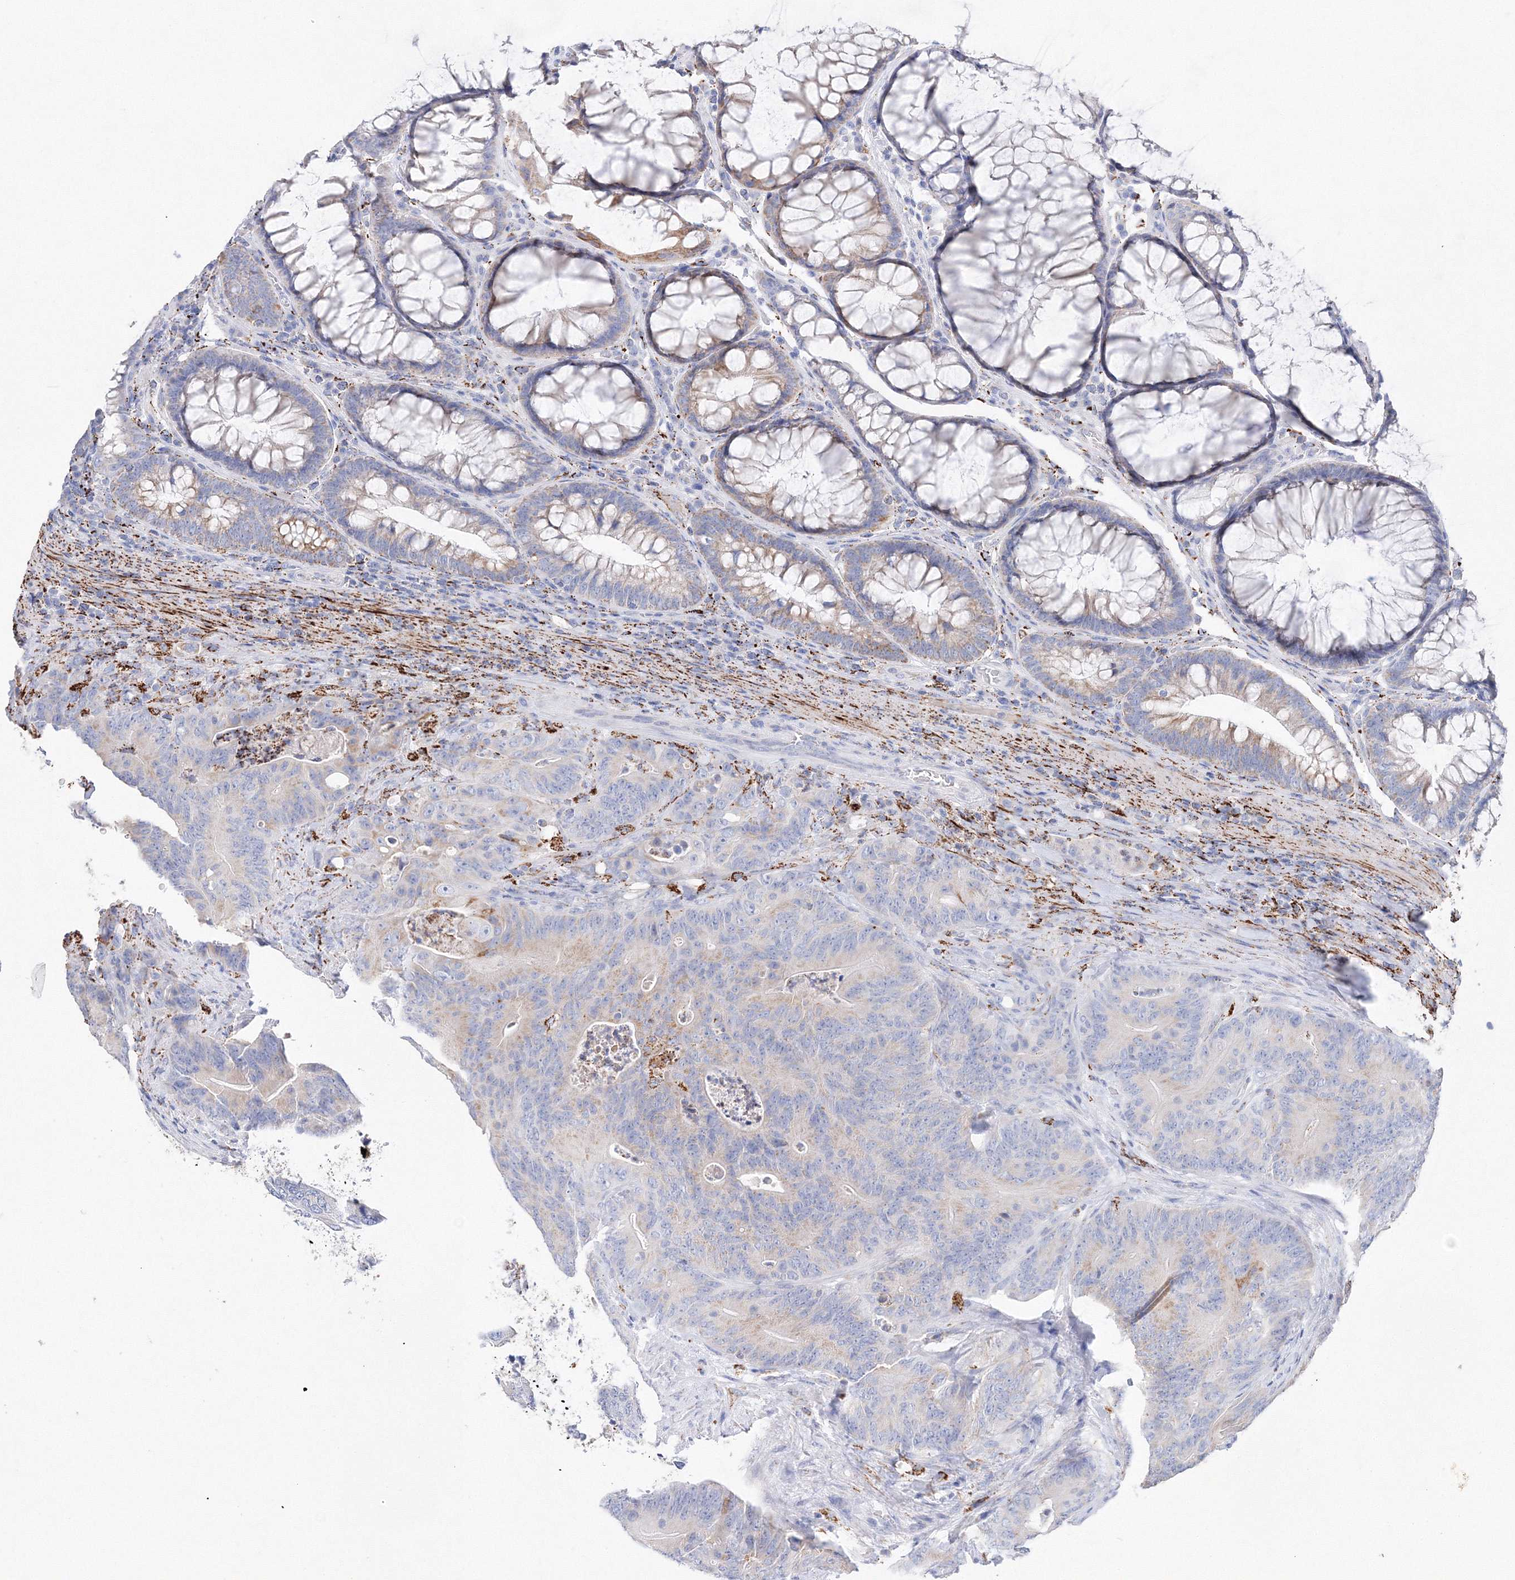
{"staining": {"intensity": "negative", "quantity": "none", "location": "none"}, "tissue": "colorectal cancer", "cell_type": "Tumor cells", "image_type": "cancer", "snomed": [{"axis": "morphology", "description": "Normal tissue, NOS"}, {"axis": "topography", "description": "Colon"}], "caption": "Micrograph shows no significant protein staining in tumor cells of colorectal cancer.", "gene": "MERTK", "patient": {"sex": "female", "age": 82}}